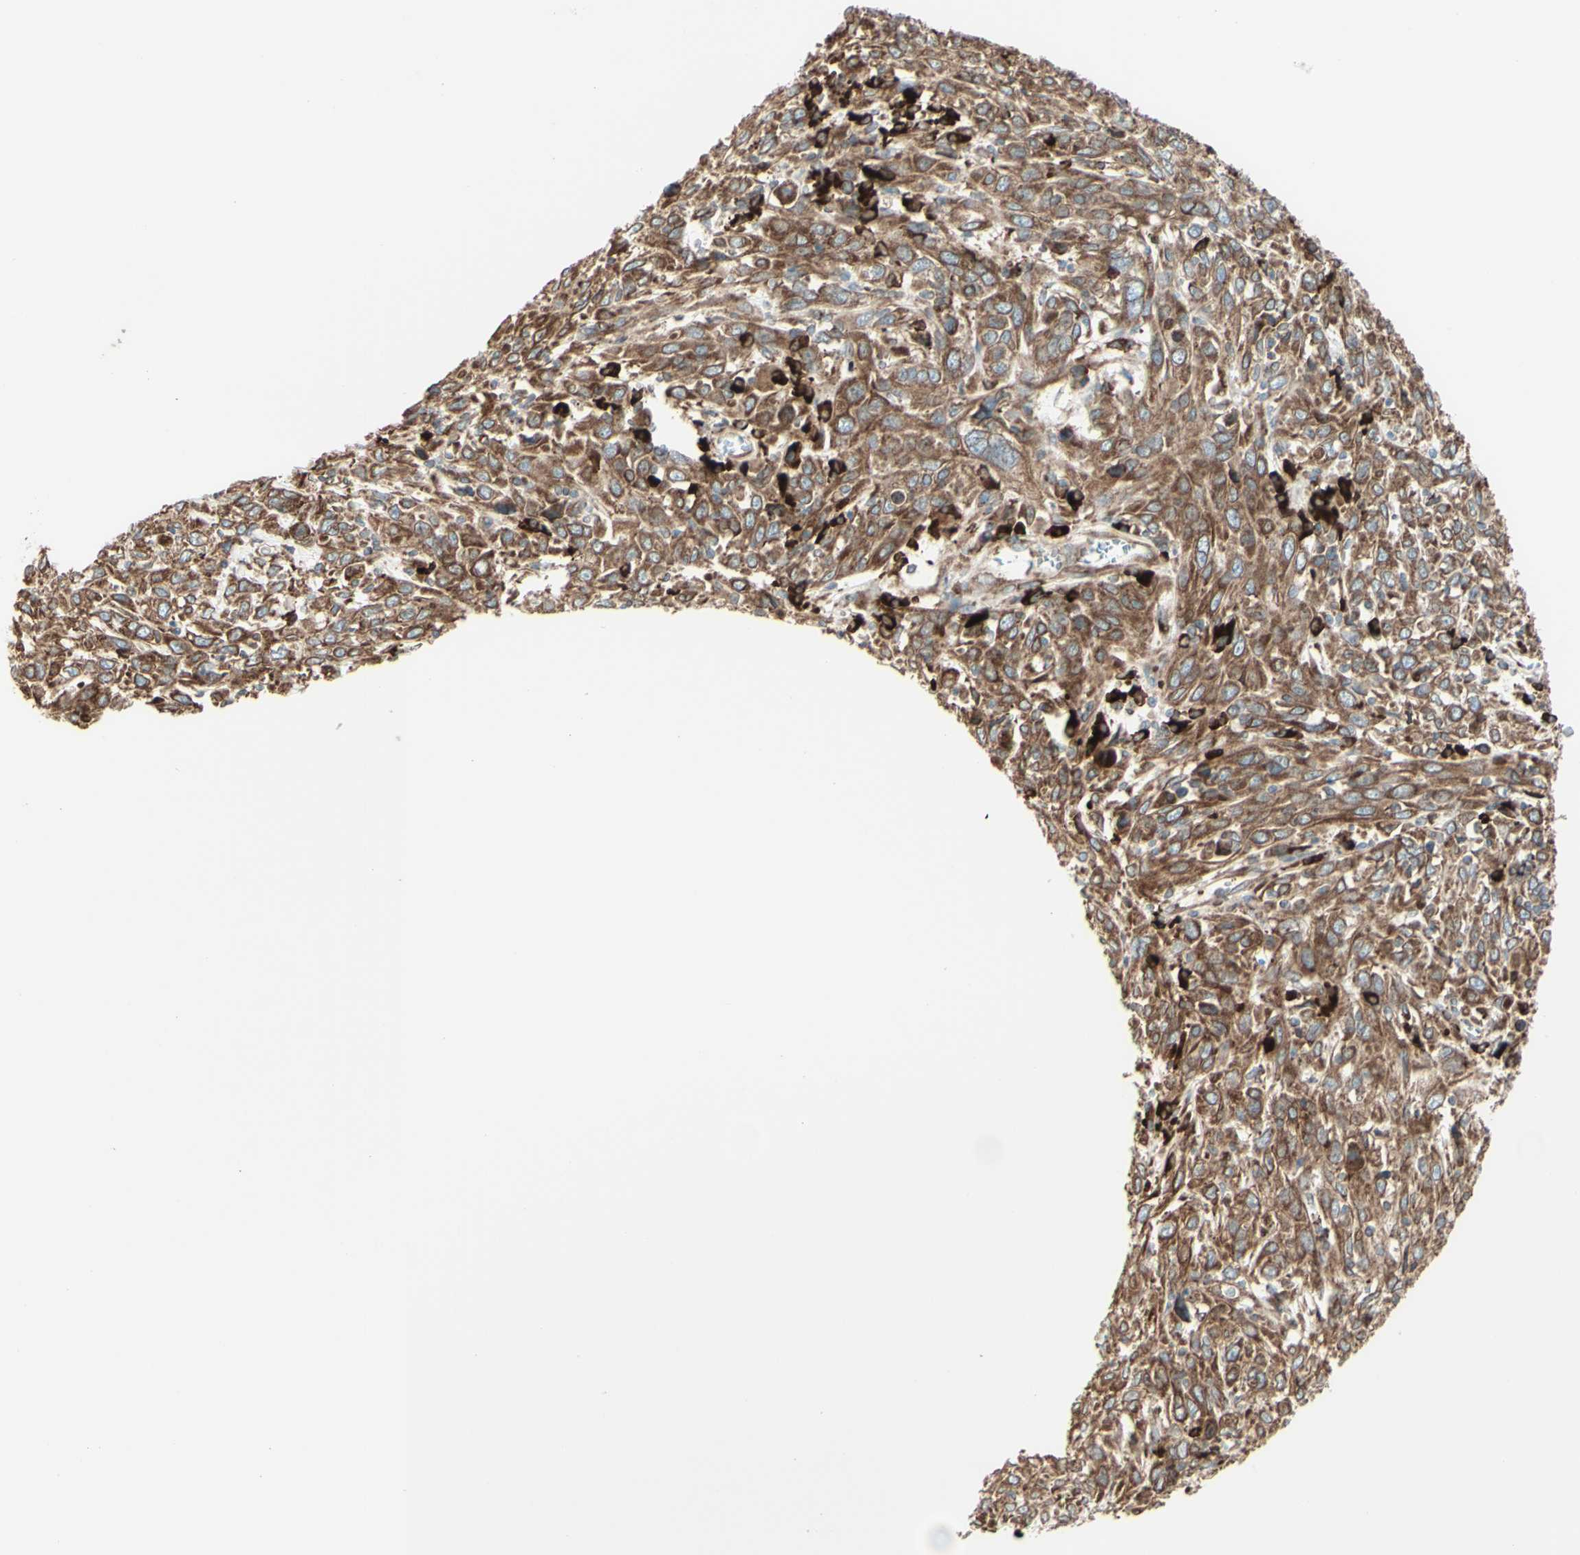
{"staining": {"intensity": "strong", "quantity": ">75%", "location": "cytoplasmic/membranous"}, "tissue": "cervical cancer", "cell_type": "Tumor cells", "image_type": "cancer", "snomed": [{"axis": "morphology", "description": "Squamous cell carcinoma, NOS"}, {"axis": "topography", "description": "Cervix"}], "caption": "Cervical squamous cell carcinoma stained with DAB immunohistochemistry exhibits high levels of strong cytoplasmic/membranous expression in about >75% of tumor cells.", "gene": "DNAJB11", "patient": {"sex": "female", "age": 46}}